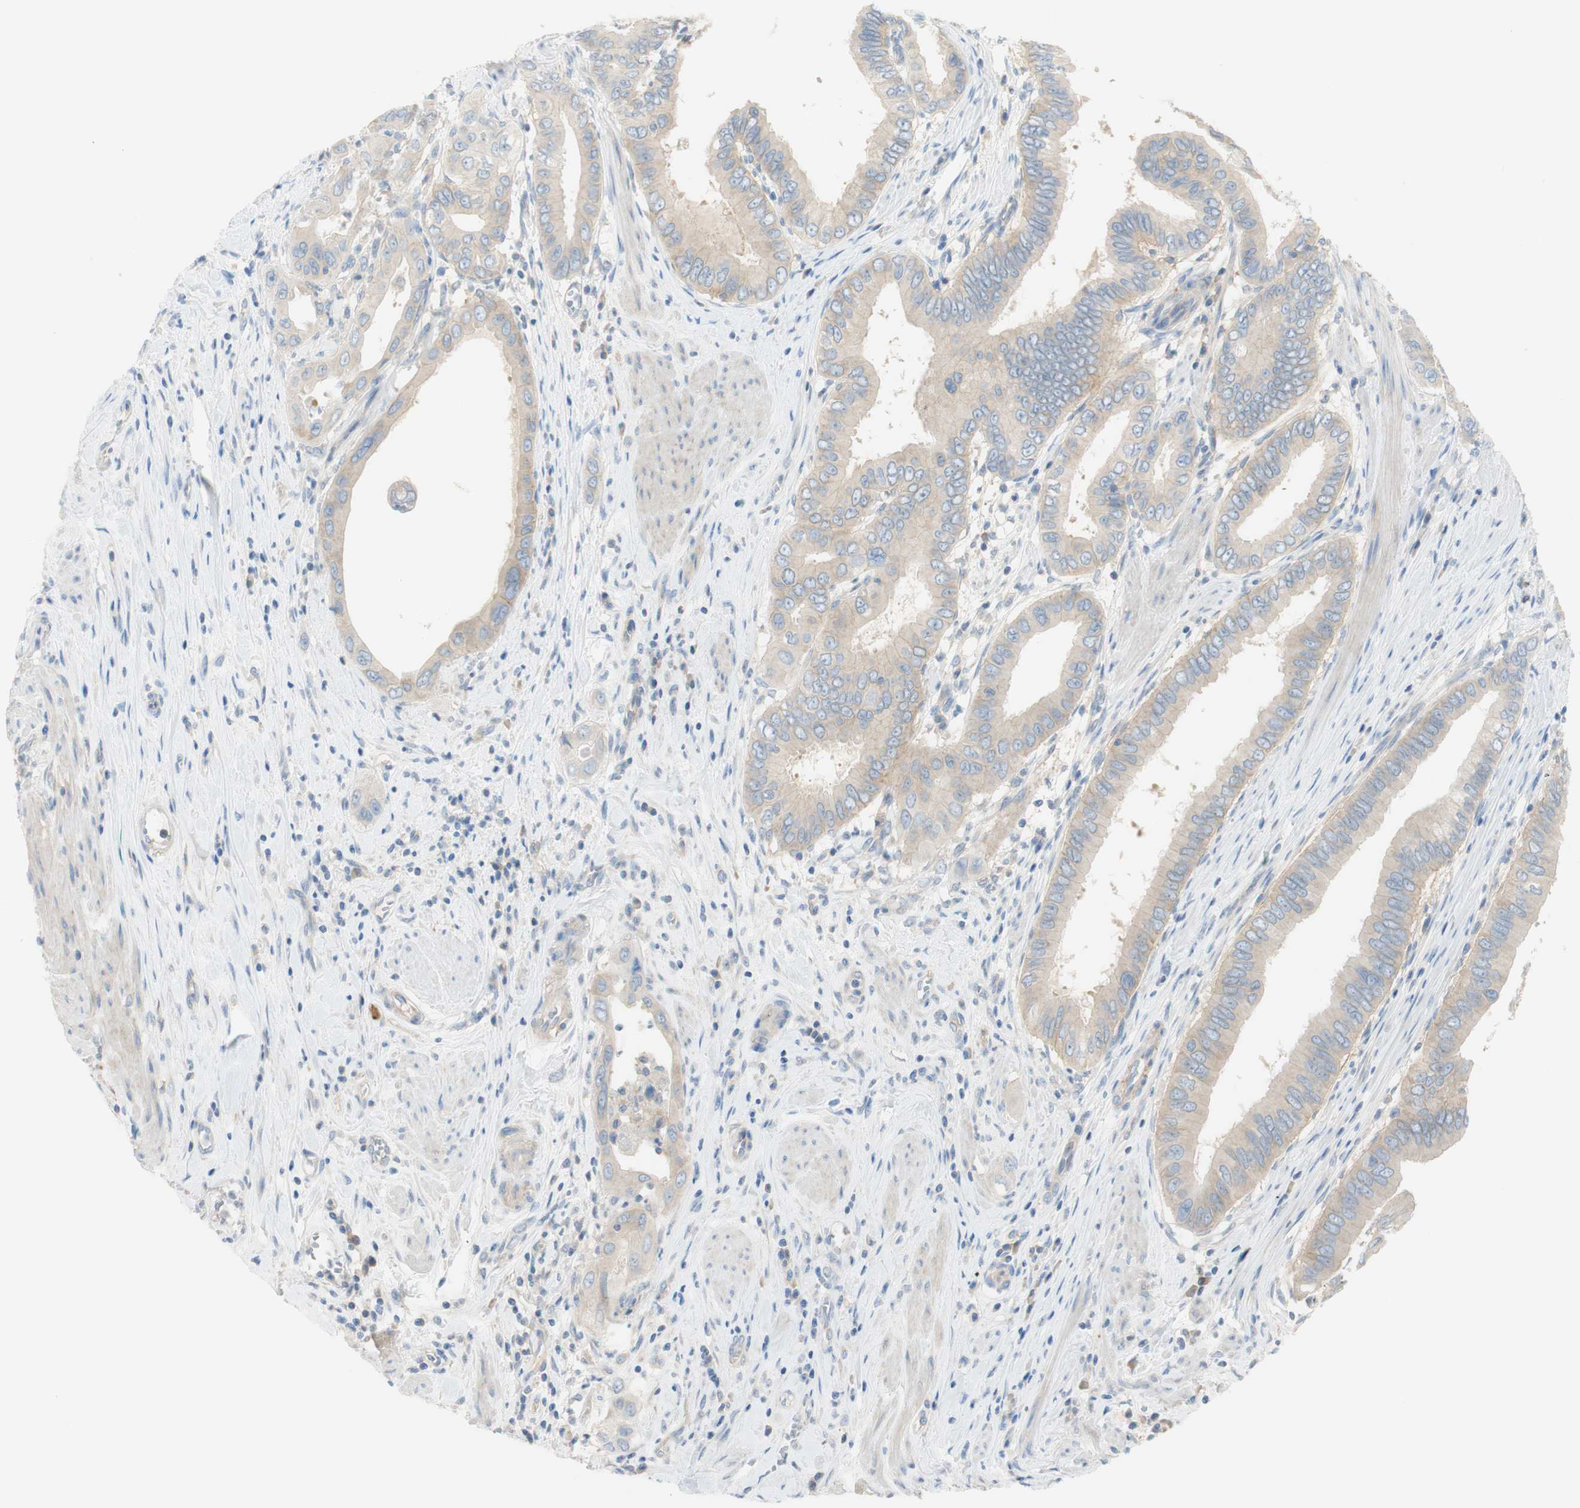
{"staining": {"intensity": "weak", "quantity": ">75%", "location": "cytoplasmic/membranous"}, "tissue": "pancreatic cancer", "cell_type": "Tumor cells", "image_type": "cancer", "snomed": [{"axis": "morphology", "description": "Normal tissue, NOS"}, {"axis": "topography", "description": "Lymph node"}], "caption": "The histopathology image exhibits immunohistochemical staining of pancreatic cancer. There is weak cytoplasmic/membranous staining is present in about >75% of tumor cells.", "gene": "ATP2B1", "patient": {"sex": "male", "age": 50}}